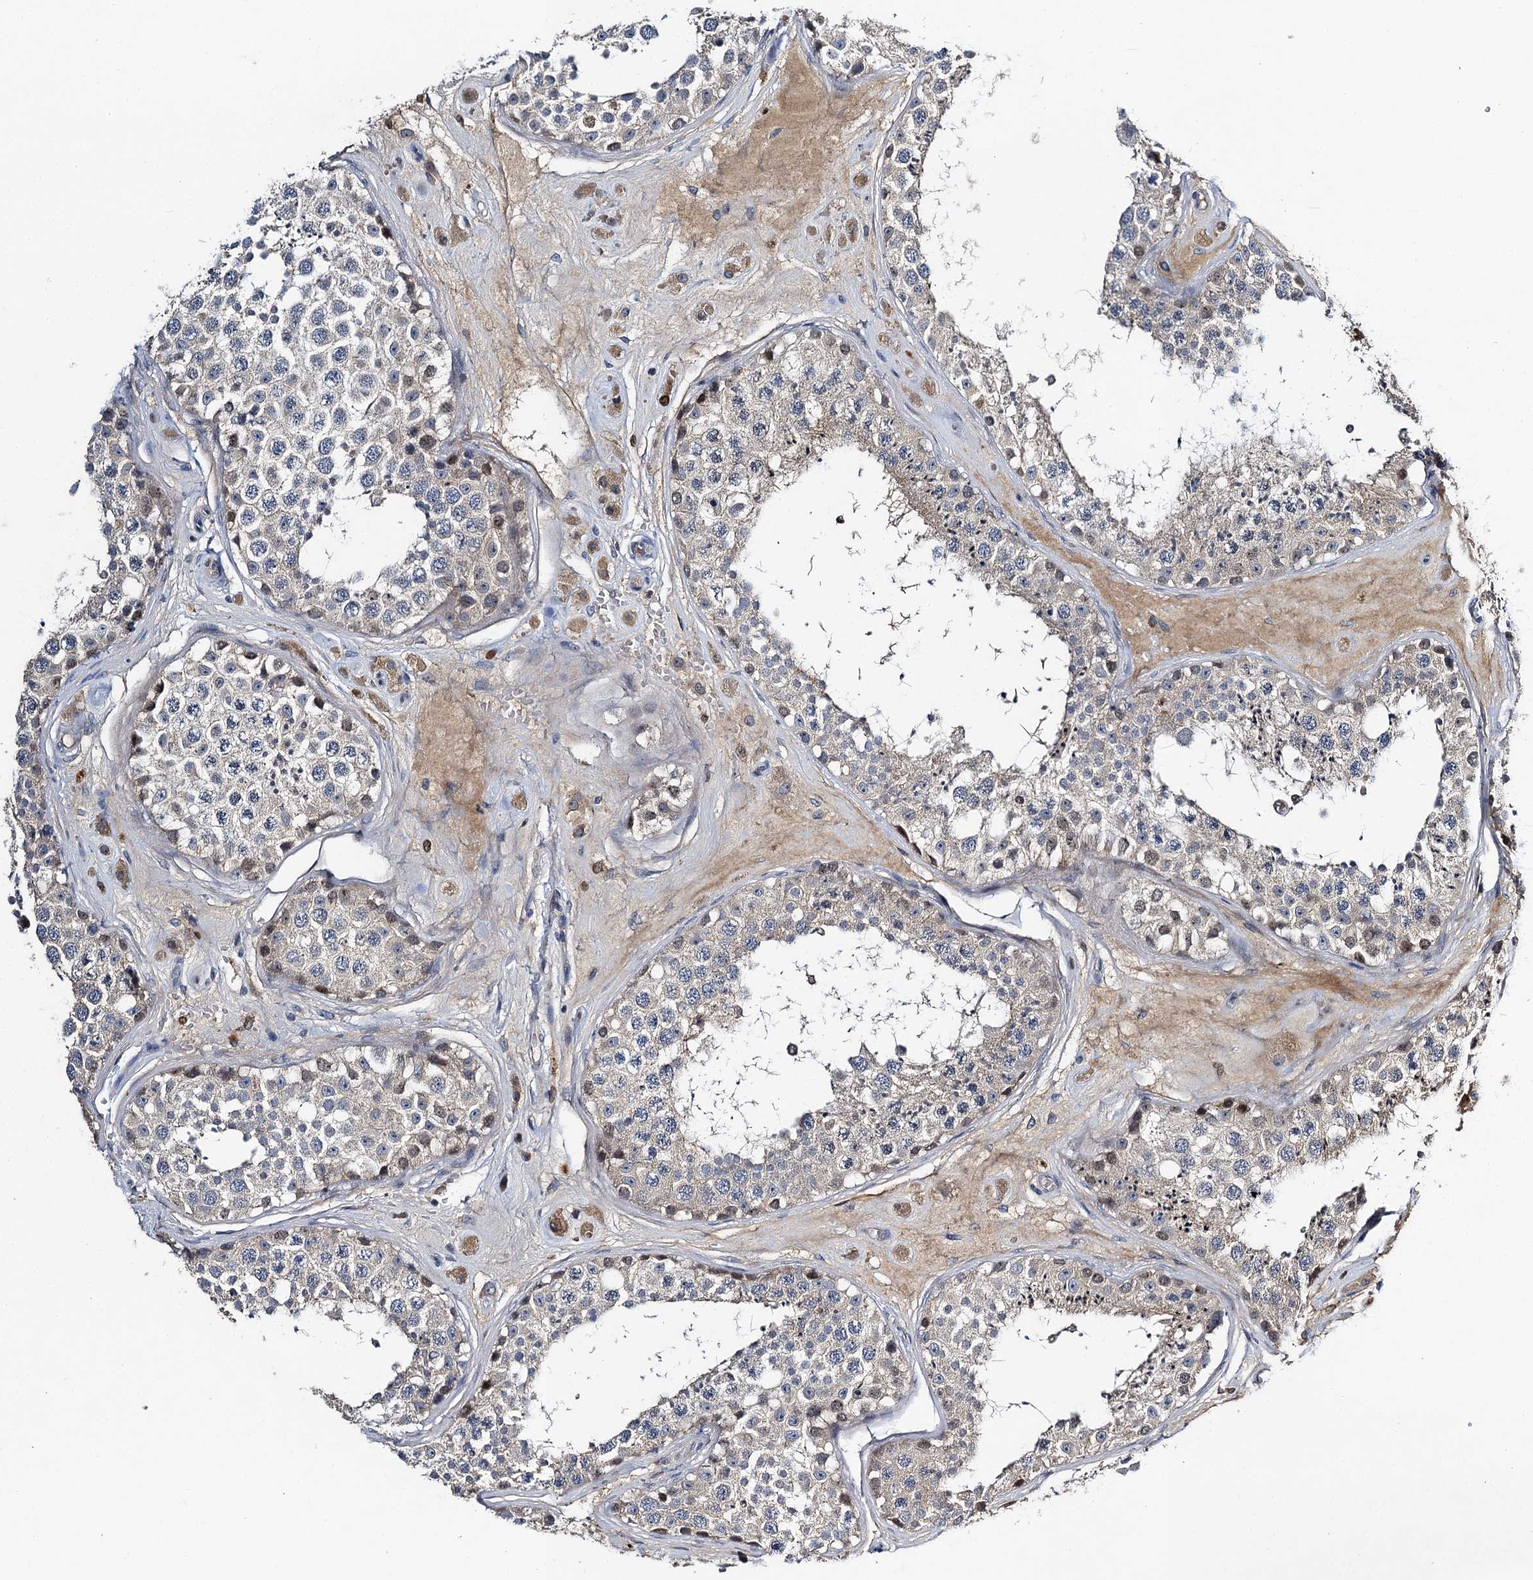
{"staining": {"intensity": "moderate", "quantity": "<25%", "location": "cytoplasmic/membranous"}, "tissue": "testis", "cell_type": "Cells in seminiferous ducts", "image_type": "normal", "snomed": [{"axis": "morphology", "description": "Normal tissue, NOS"}, {"axis": "topography", "description": "Testis"}], "caption": "A brown stain highlights moderate cytoplasmic/membranous staining of a protein in cells in seminiferous ducts of normal testis. (DAB (3,3'-diaminobenzidine) IHC with brightfield microscopy, high magnification).", "gene": "SLC11A2", "patient": {"sex": "male", "age": 25}}